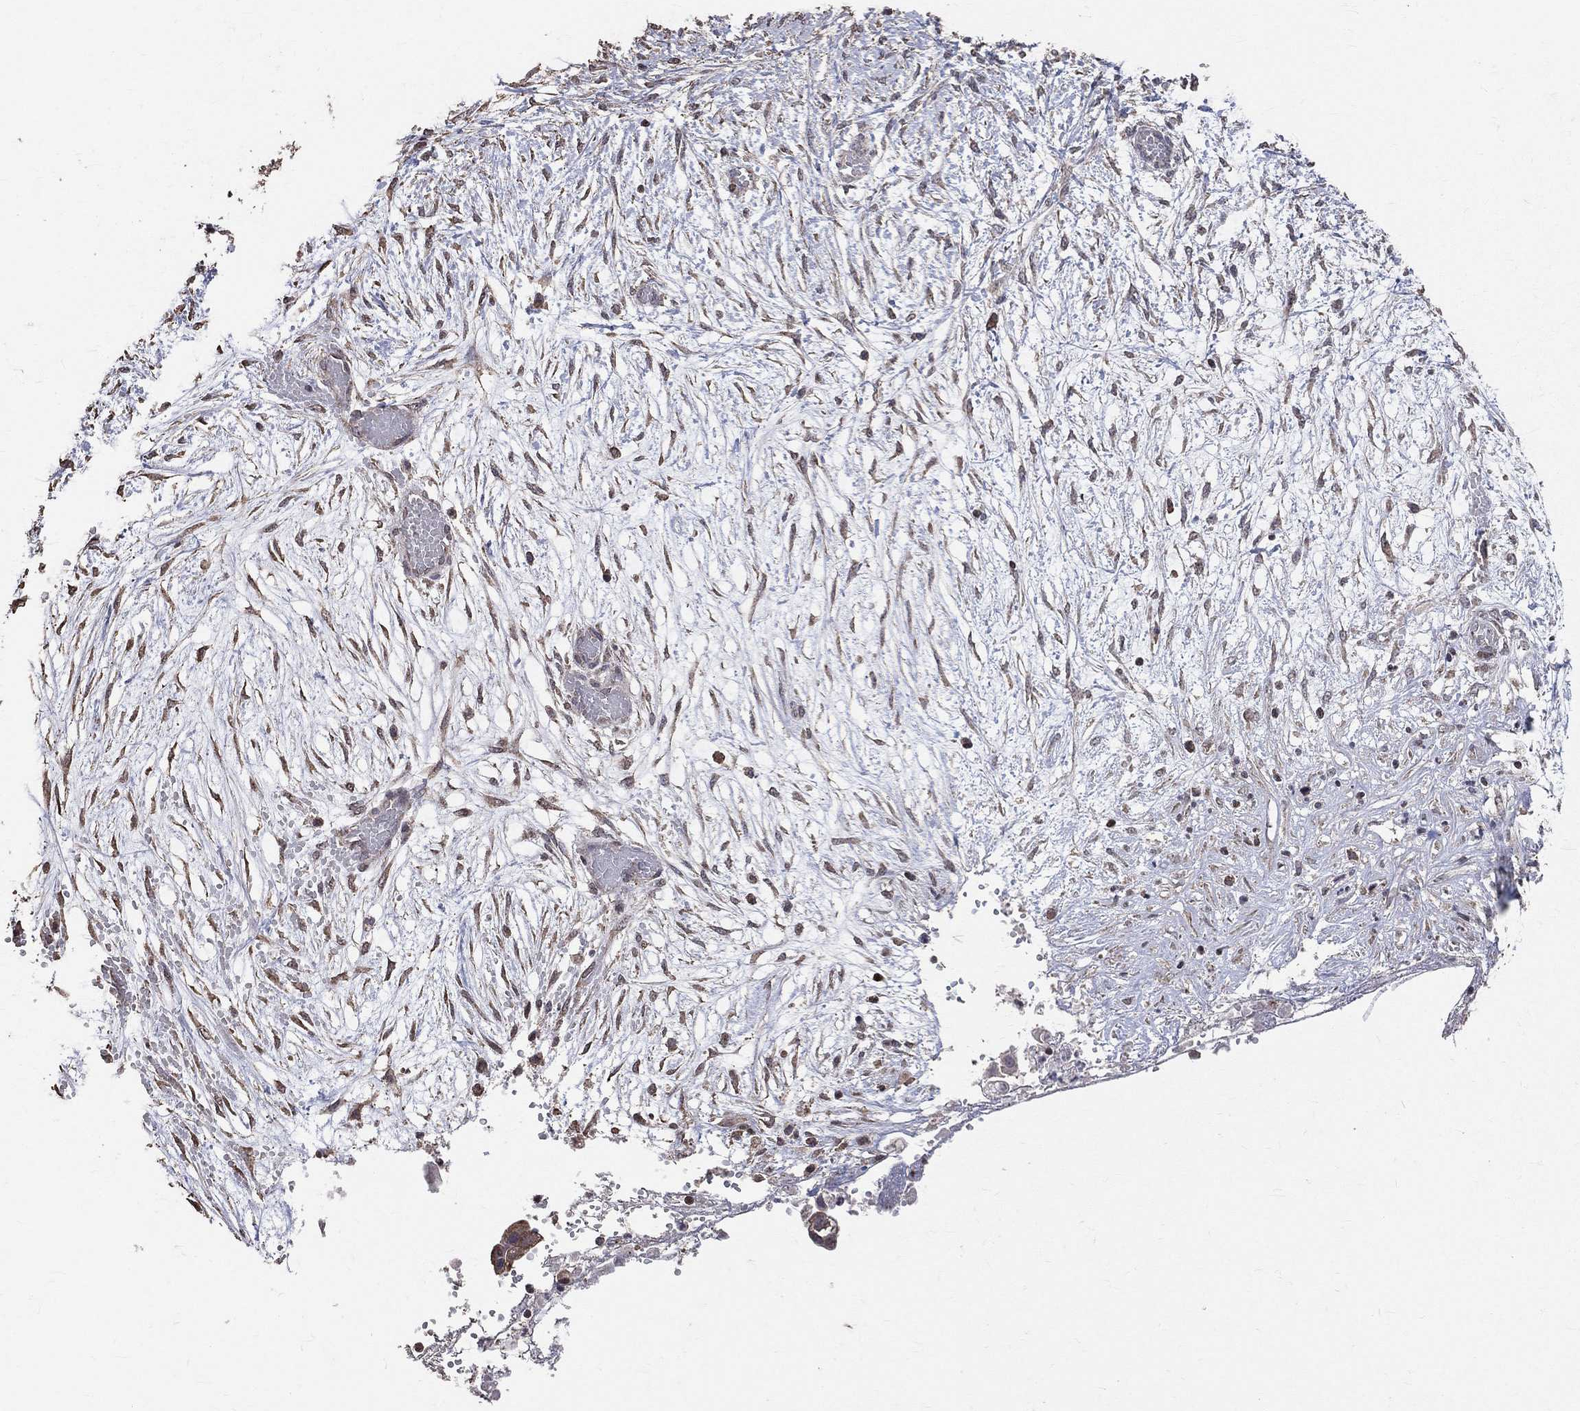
{"staining": {"intensity": "weak", "quantity": "<25%", "location": "cytoplasmic/membranous"}, "tissue": "ovarian cancer", "cell_type": "Tumor cells", "image_type": "cancer", "snomed": [{"axis": "morphology", "description": "Cystadenocarcinoma, serous, NOS"}, {"axis": "topography", "description": "Ovary"}], "caption": "Micrograph shows no significant protein expression in tumor cells of ovarian cancer (serous cystadenocarcinoma).", "gene": "LY6K", "patient": {"sex": "female", "age": 56}}